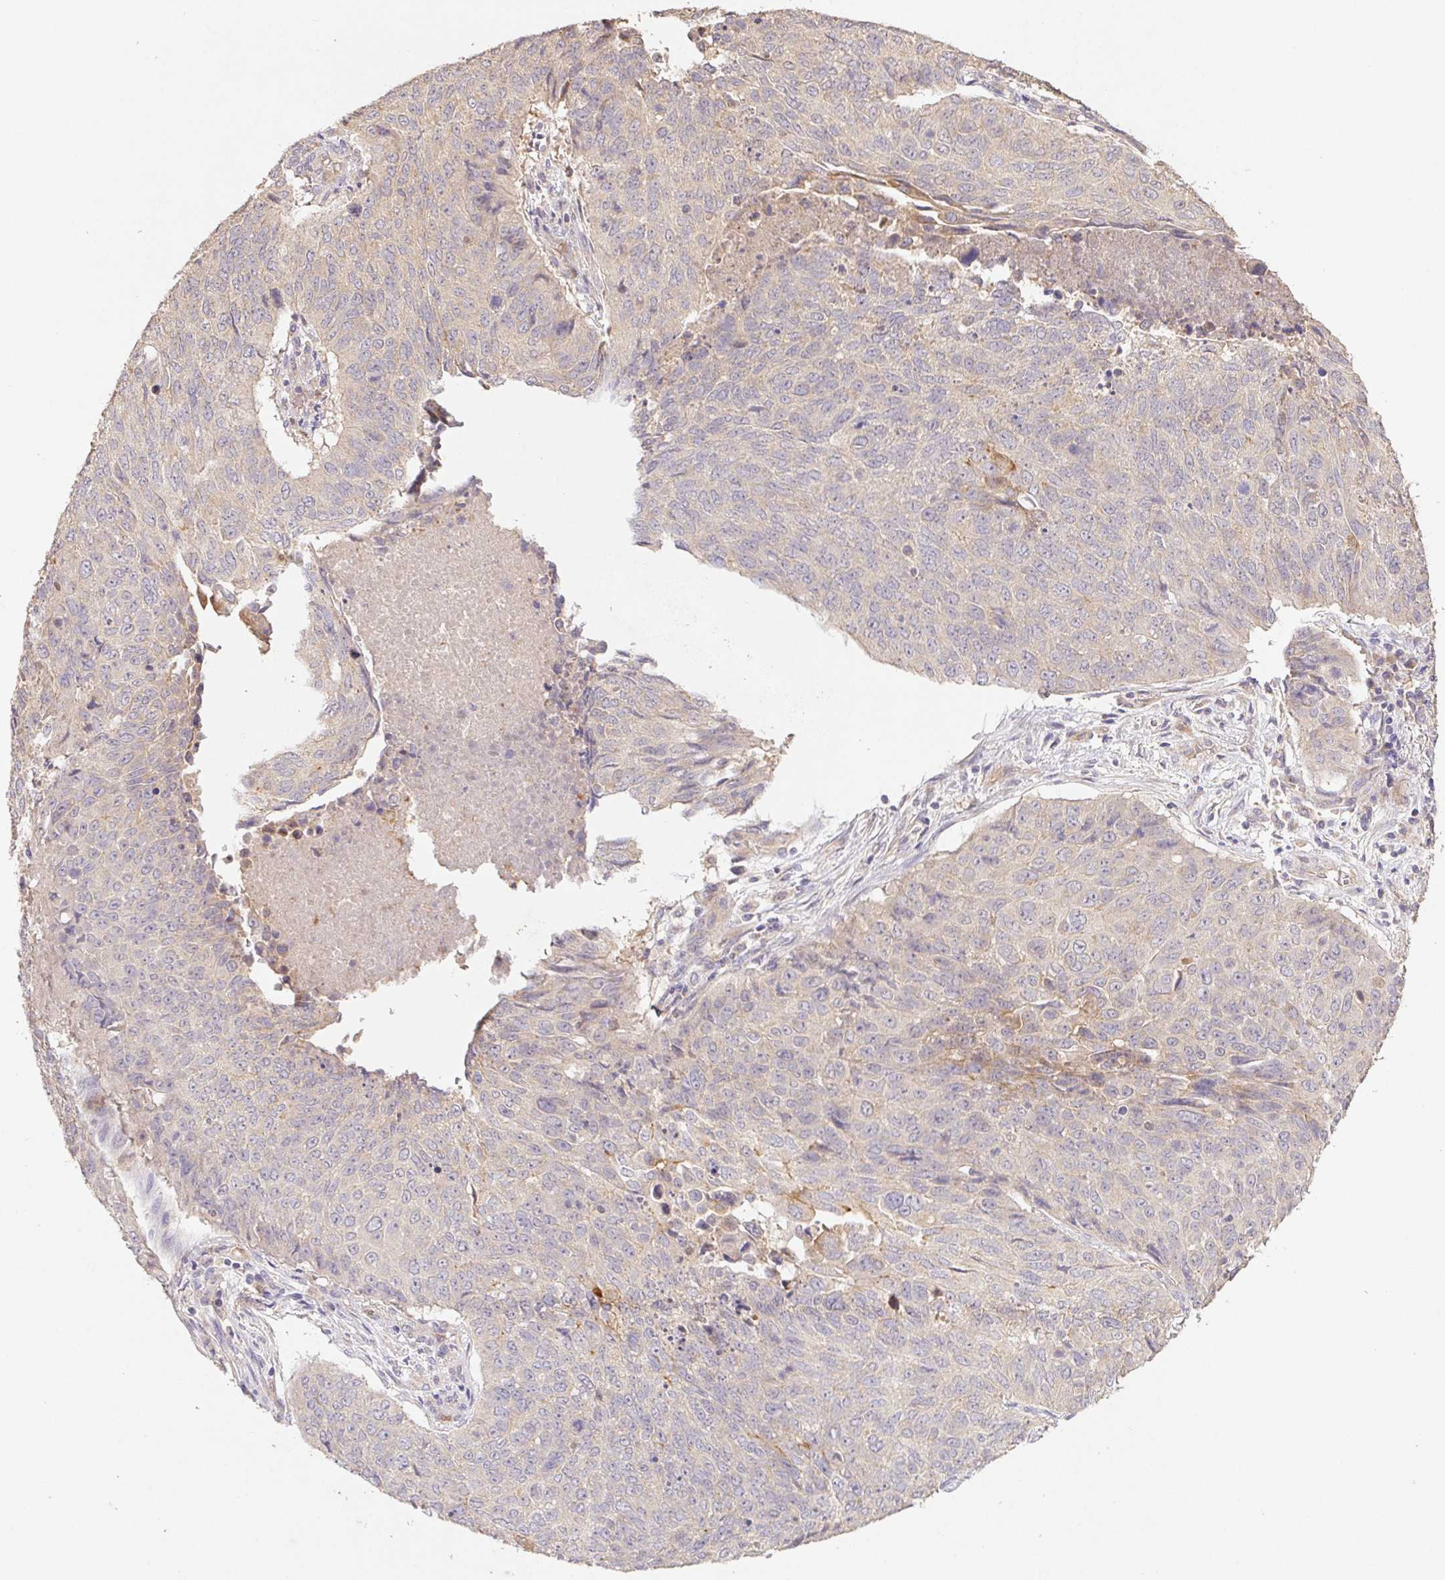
{"staining": {"intensity": "weak", "quantity": "<25%", "location": "cytoplasmic/membranous"}, "tissue": "lung cancer", "cell_type": "Tumor cells", "image_type": "cancer", "snomed": [{"axis": "morphology", "description": "Normal tissue, NOS"}, {"axis": "morphology", "description": "Squamous cell carcinoma, NOS"}, {"axis": "topography", "description": "Bronchus"}, {"axis": "topography", "description": "Lung"}], "caption": "Tumor cells are negative for protein expression in human lung cancer.", "gene": "RAB11A", "patient": {"sex": "male", "age": 64}}